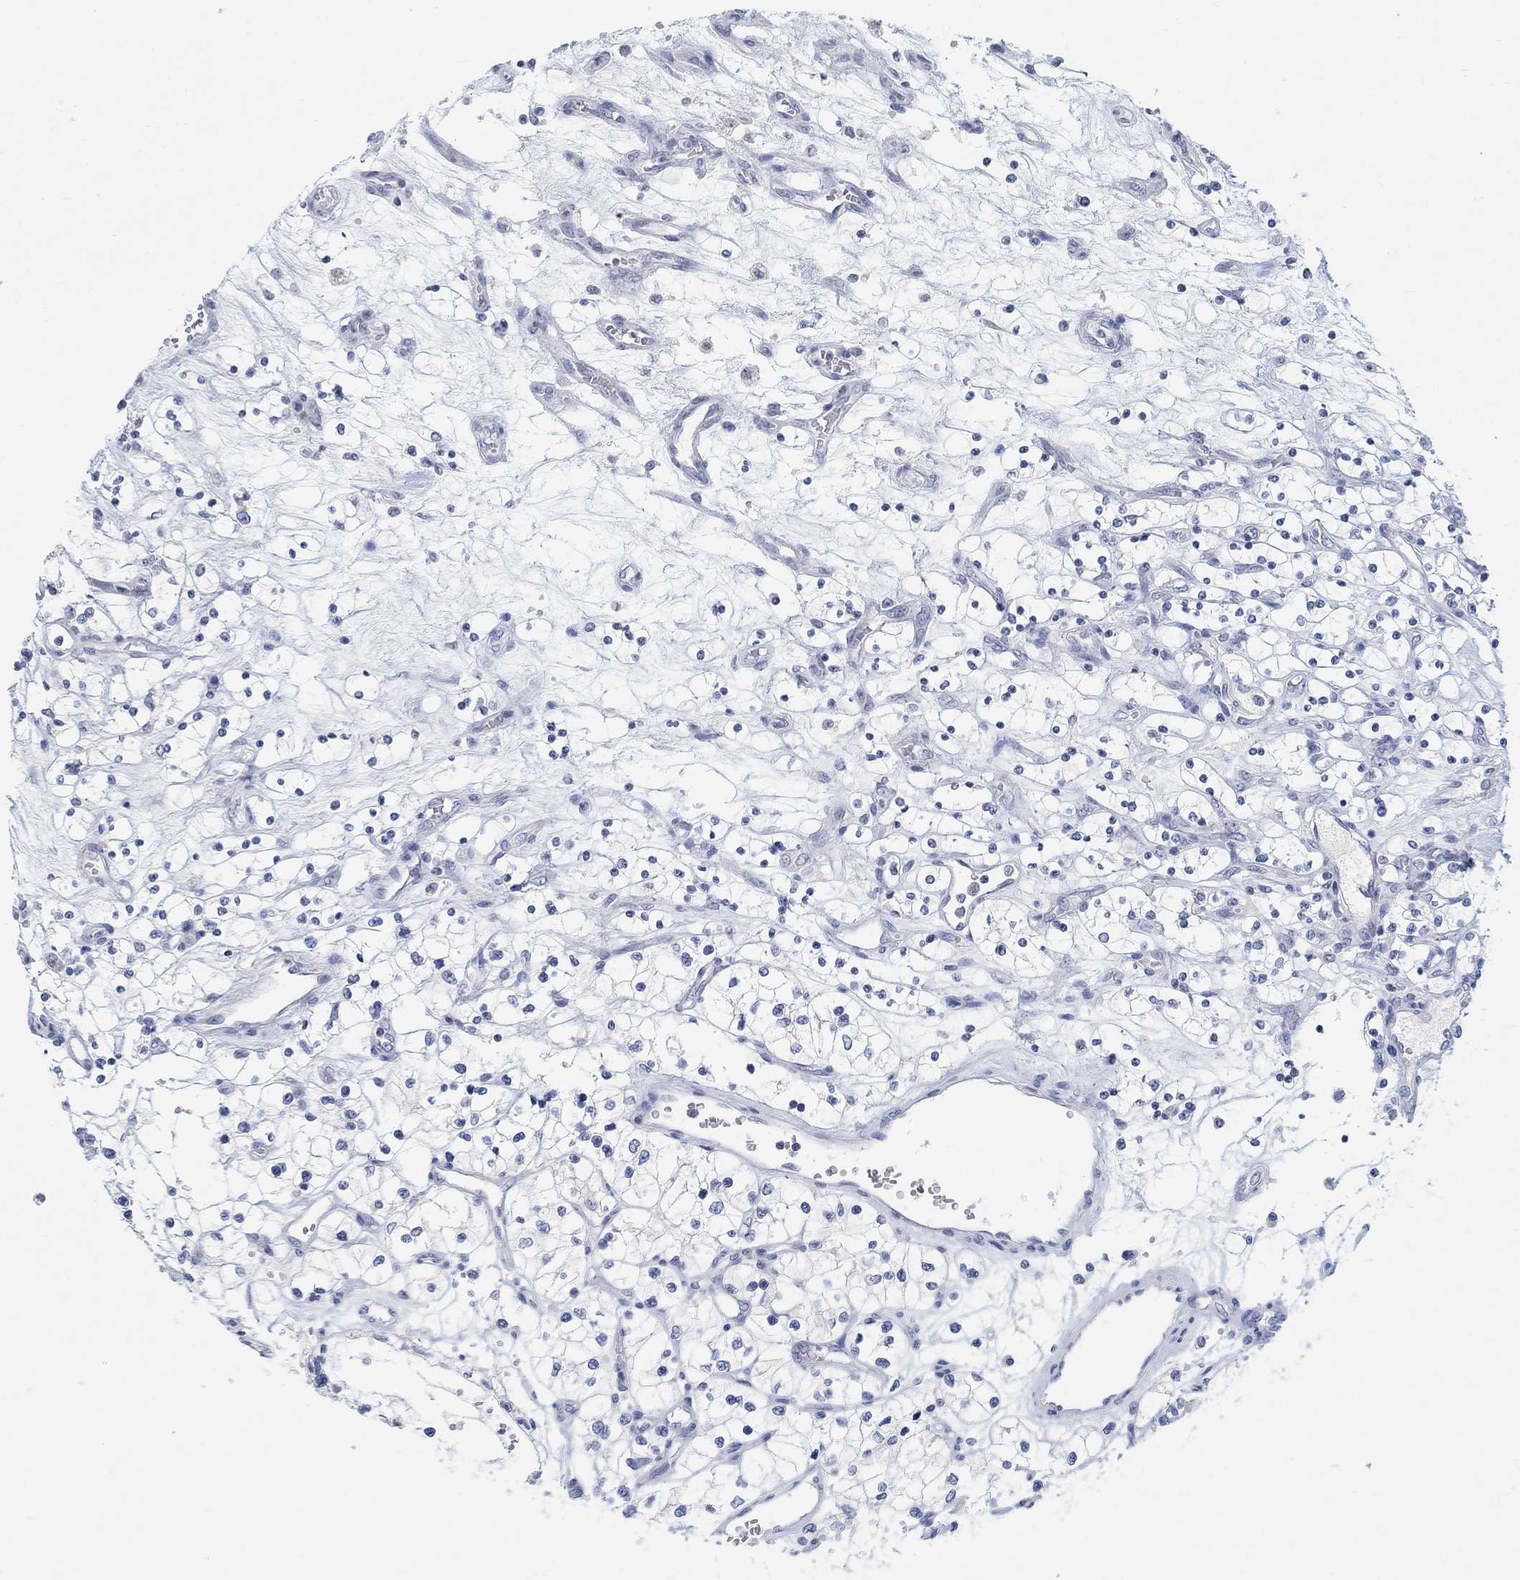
{"staining": {"intensity": "negative", "quantity": "none", "location": "none"}, "tissue": "renal cancer", "cell_type": "Tumor cells", "image_type": "cancer", "snomed": [{"axis": "morphology", "description": "Adenocarcinoma, NOS"}, {"axis": "topography", "description": "Kidney"}], "caption": "Immunohistochemical staining of renal adenocarcinoma exhibits no significant staining in tumor cells. The staining was performed using DAB (3,3'-diaminobenzidine) to visualize the protein expression in brown, while the nuclei were stained in blue with hematoxylin (Magnification: 20x).", "gene": "ATP6V1E2", "patient": {"sex": "female", "age": 69}}